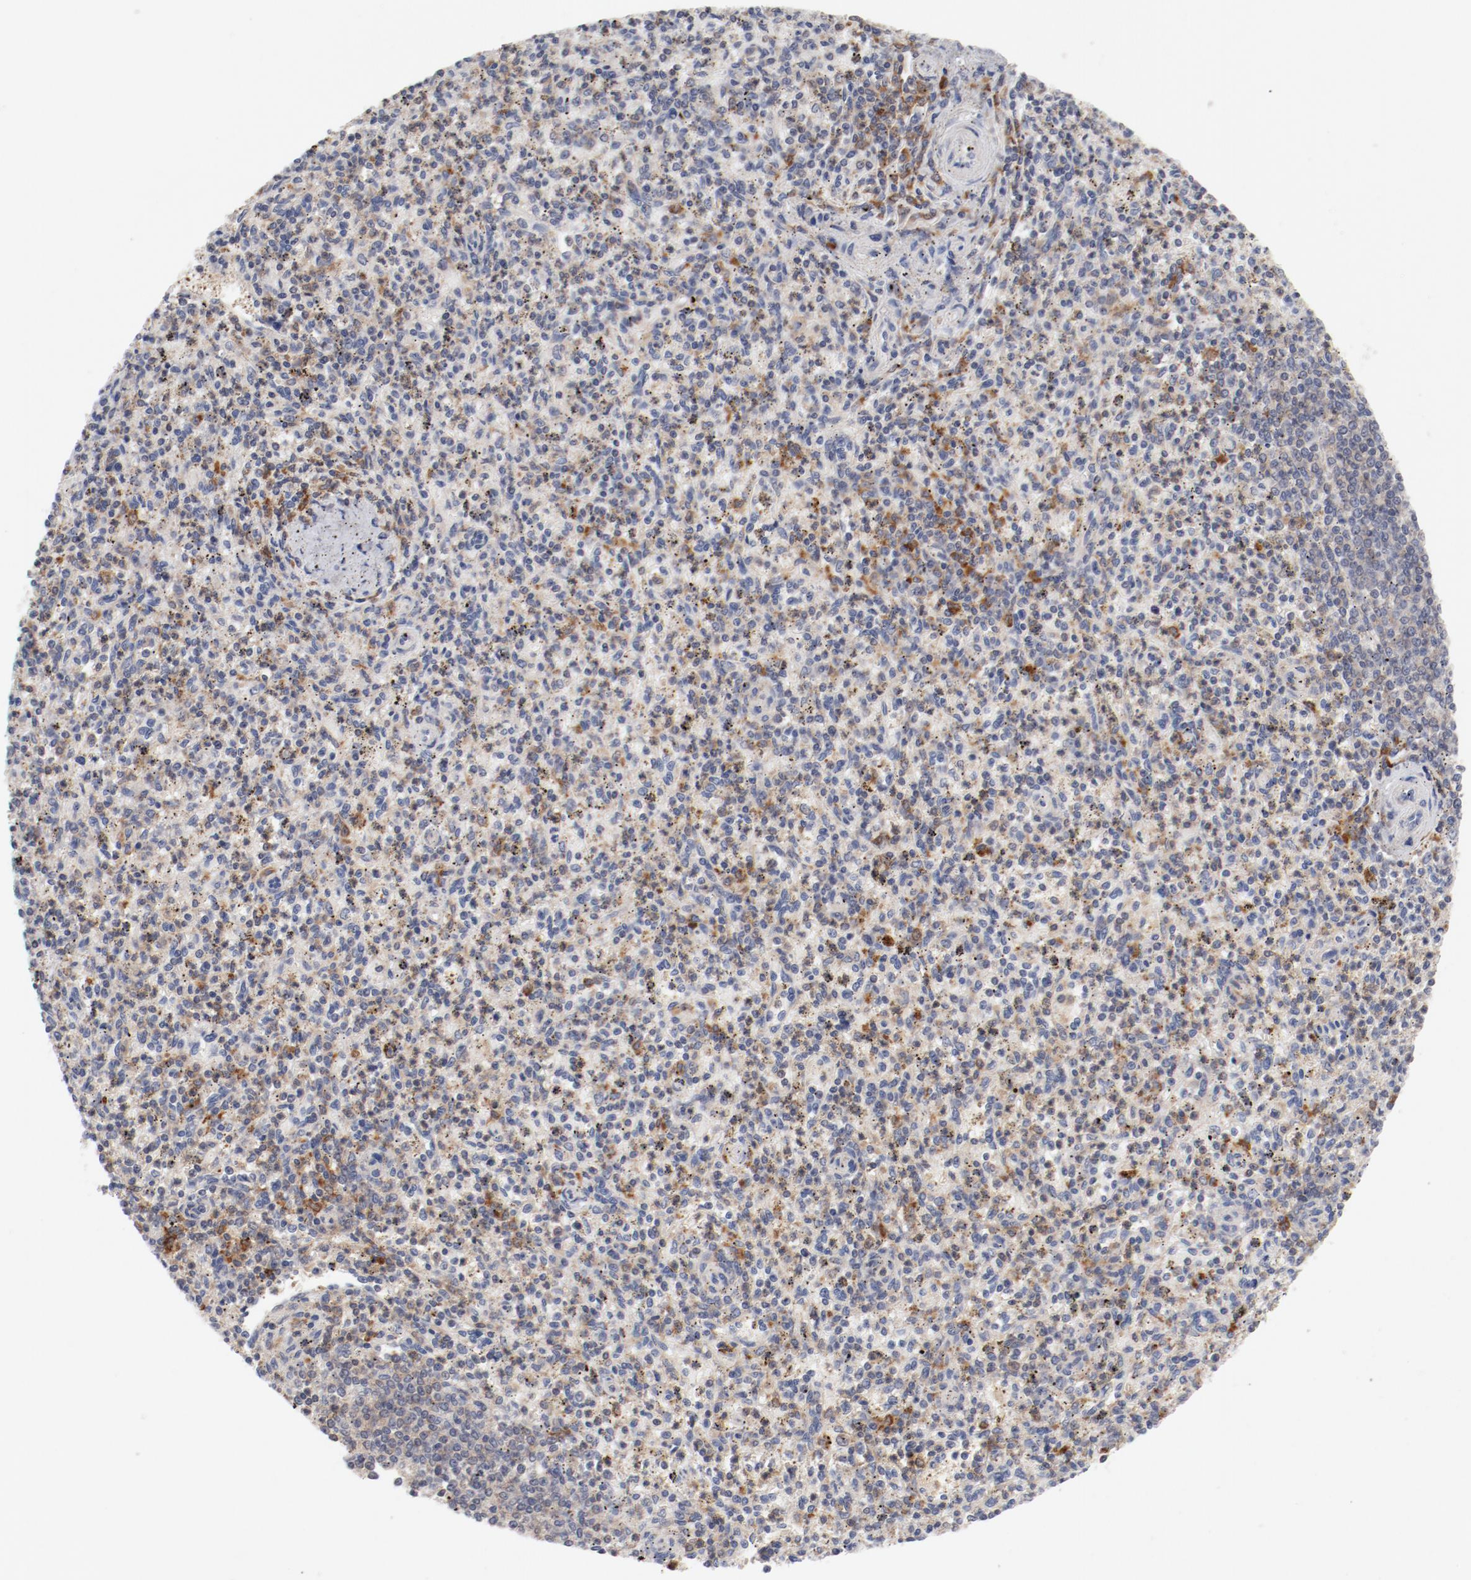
{"staining": {"intensity": "moderate", "quantity": "25%-75%", "location": "cytoplasmic/membranous"}, "tissue": "spleen", "cell_type": "Cells in red pulp", "image_type": "normal", "snomed": [{"axis": "morphology", "description": "Normal tissue, NOS"}, {"axis": "topography", "description": "Spleen"}], "caption": "The photomicrograph displays staining of unremarkable spleen, revealing moderate cytoplasmic/membranous protein positivity (brown color) within cells in red pulp.", "gene": "CBL", "patient": {"sex": "male", "age": 72}}